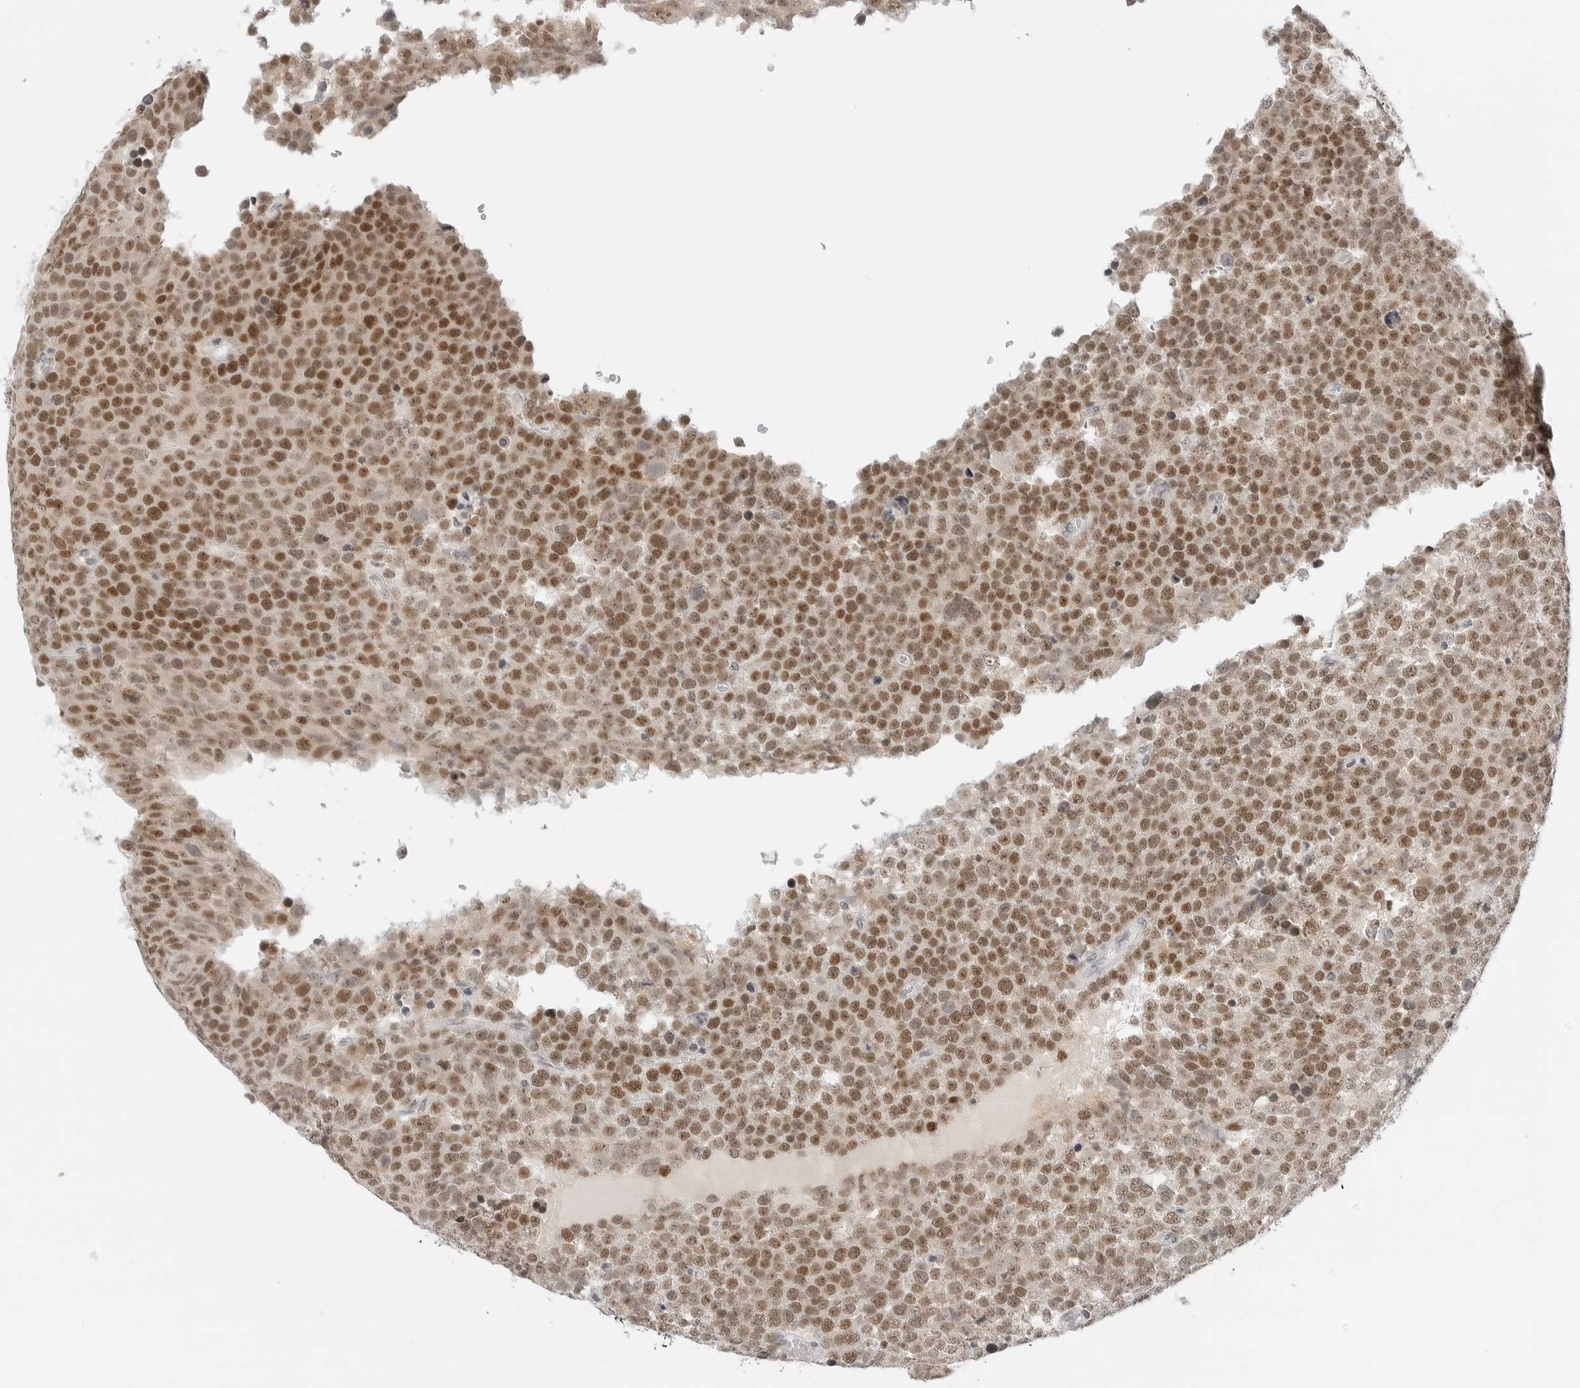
{"staining": {"intensity": "moderate", "quantity": ">75%", "location": "nuclear"}, "tissue": "testis cancer", "cell_type": "Tumor cells", "image_type": "cancer", "snomed": [{"axis": "morphology", "description": "Seminoma, NOS"}, {"axis": "topography", "description": "Testis"}], "caption": "Testis seminoma stained with DAB immunohistochemistry (IHC) demonstrates medium levels of moderate nuclear positivity in approximately >75% of tumor cells.", "gene": "TSEN2", "patient": {"sex": "male", "age": 71}}